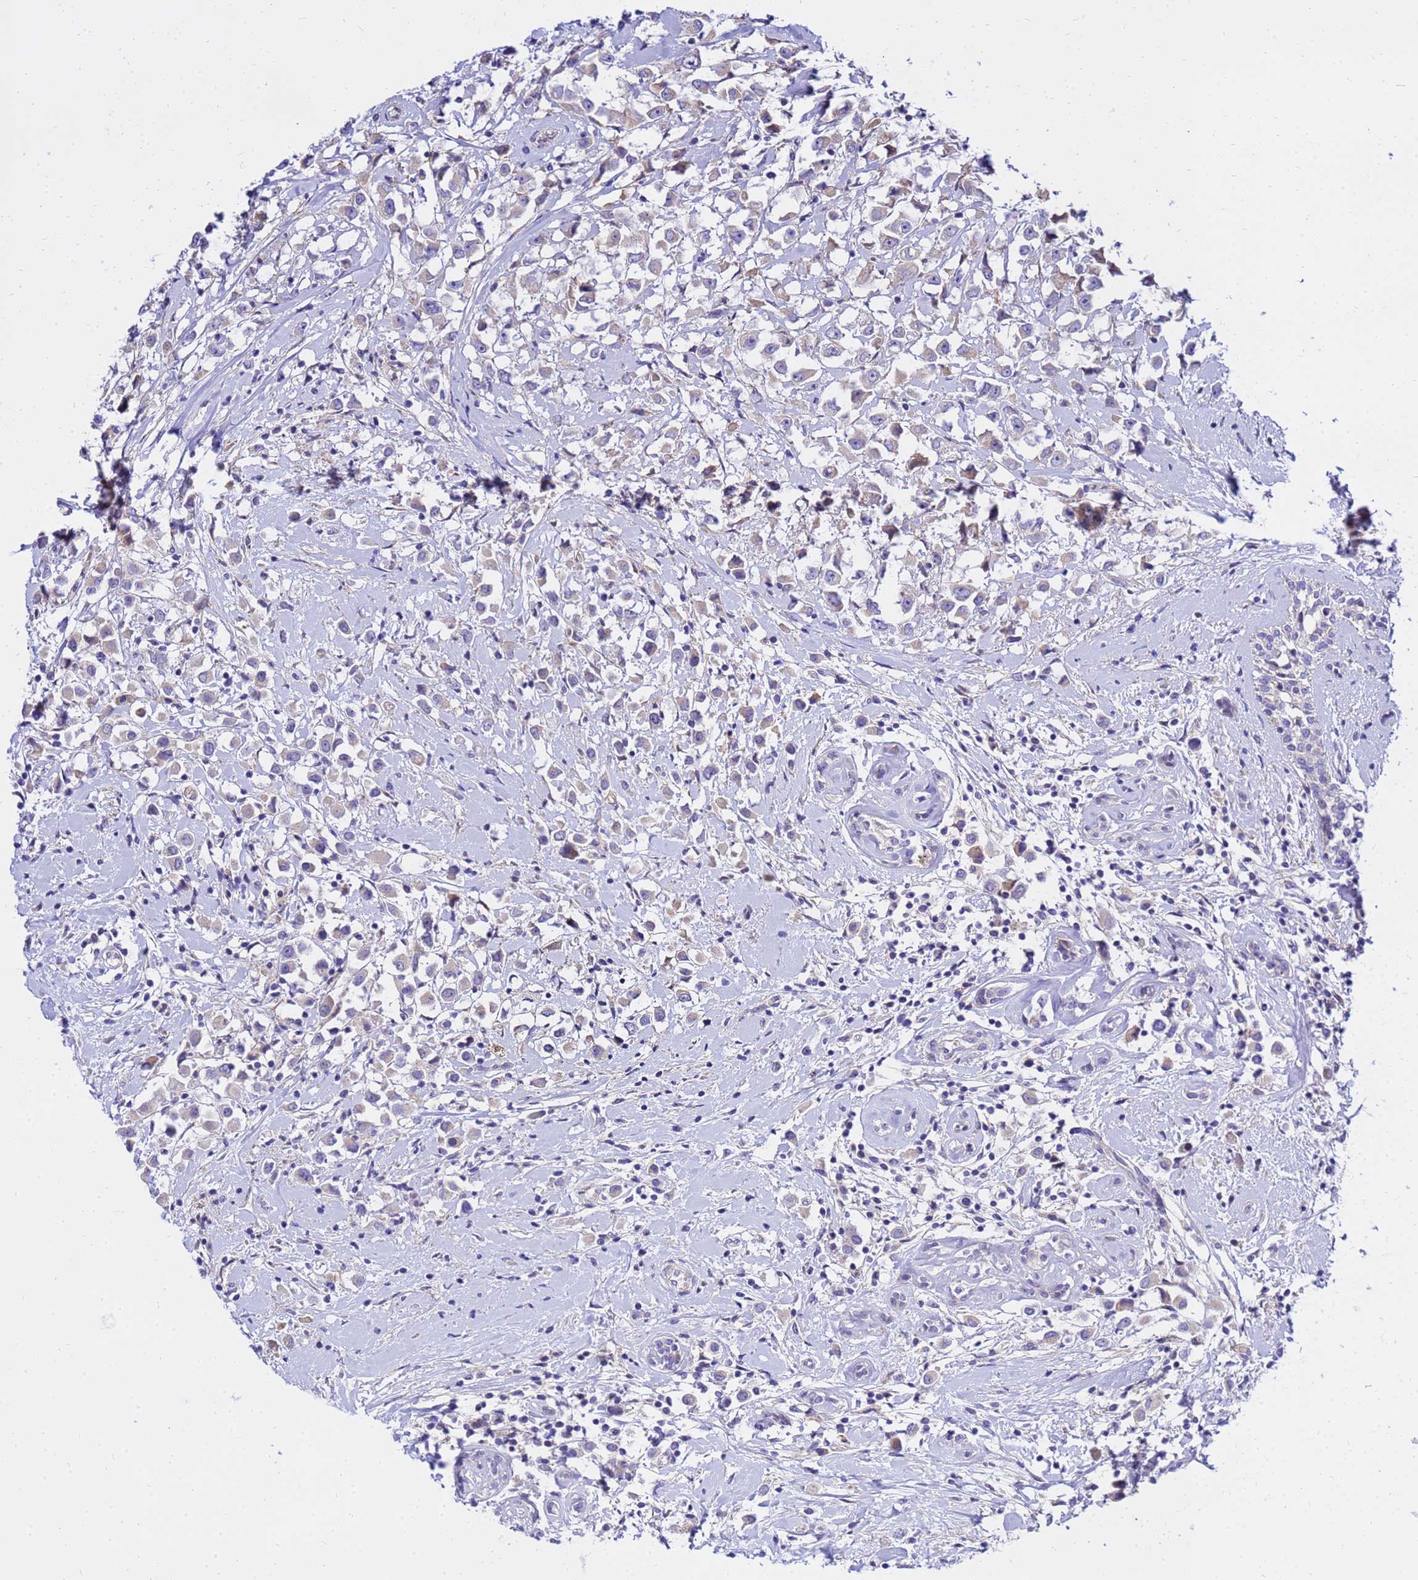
{"staining": {"intensity": "negative", "quantity": "none", "location": "none"}, "tissue": "breast cancer", "cell_type": "Tumor cells", "image_type": "cancer", "snomed": [{"axis": "morphology", "description": "Duct carcinoma"}, {"axis": "topography", "description": "Breast"}], "caption": "Human breast intraductal carcinoma stained for a protein using immunohistochemistry (IHC) displays no expression in tumor cells.", "gene": "HERC5", "patient": {"sex": "female", "age": 87}}